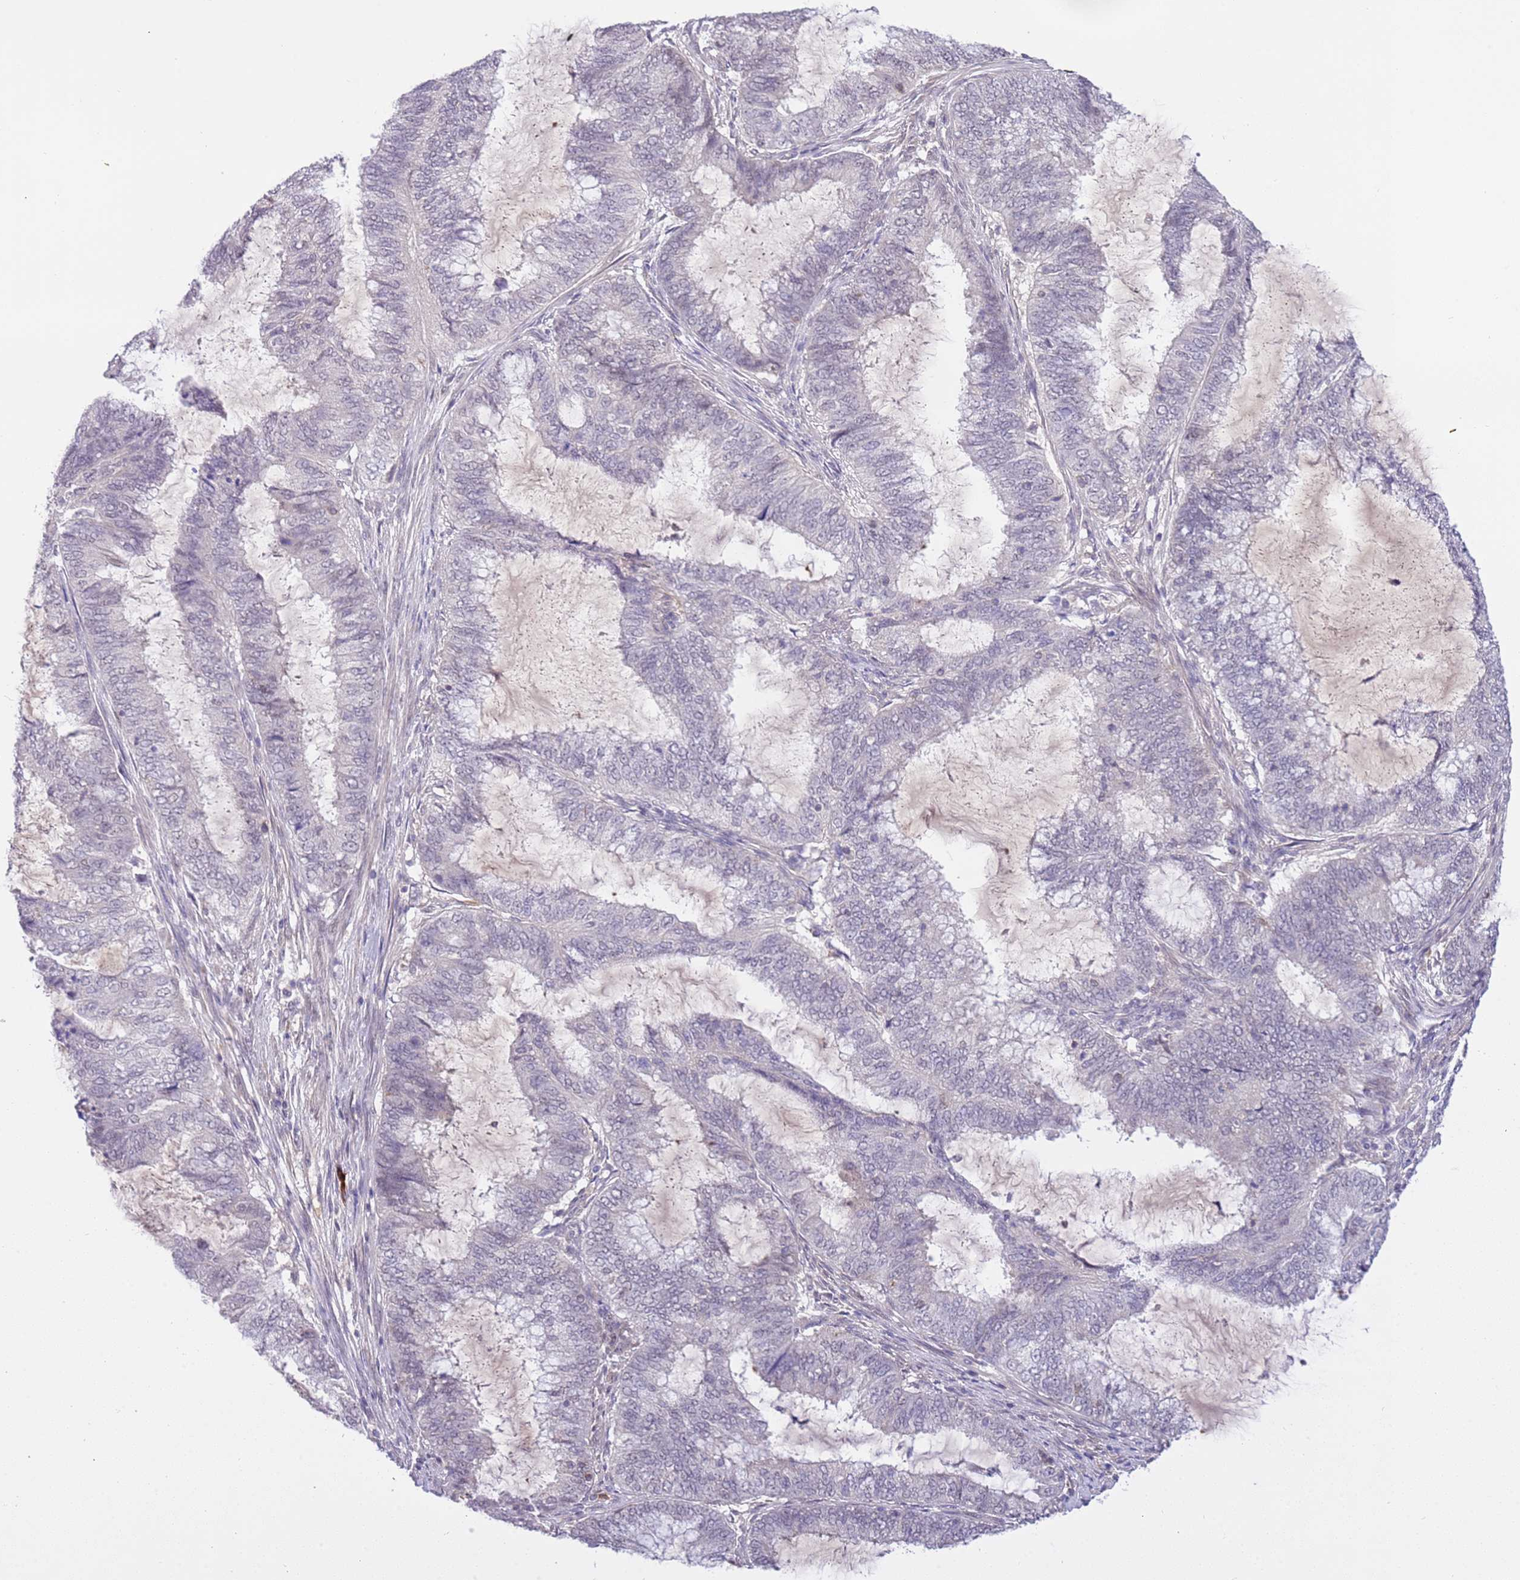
{"staining": {"intensity": "weak", "quantity": "<25%", "location": "nuclear"}, "tissue": "endometrial cancer", "cell_type": "Tumor cells", "image_type": "cancer", "snomed": [{"axis": "morphology", "description": "Adenocarcinoma, NOS"}, {"axis": "topography", "description": "Endometrium"}], "caption": "Human endometrial adenocarcinoma stained for a protein using immunohistochemistry demonstrates no expression in tumor cells.", "gene": "MAGEF1", "patient": {"sex": "female", "age": 51}}